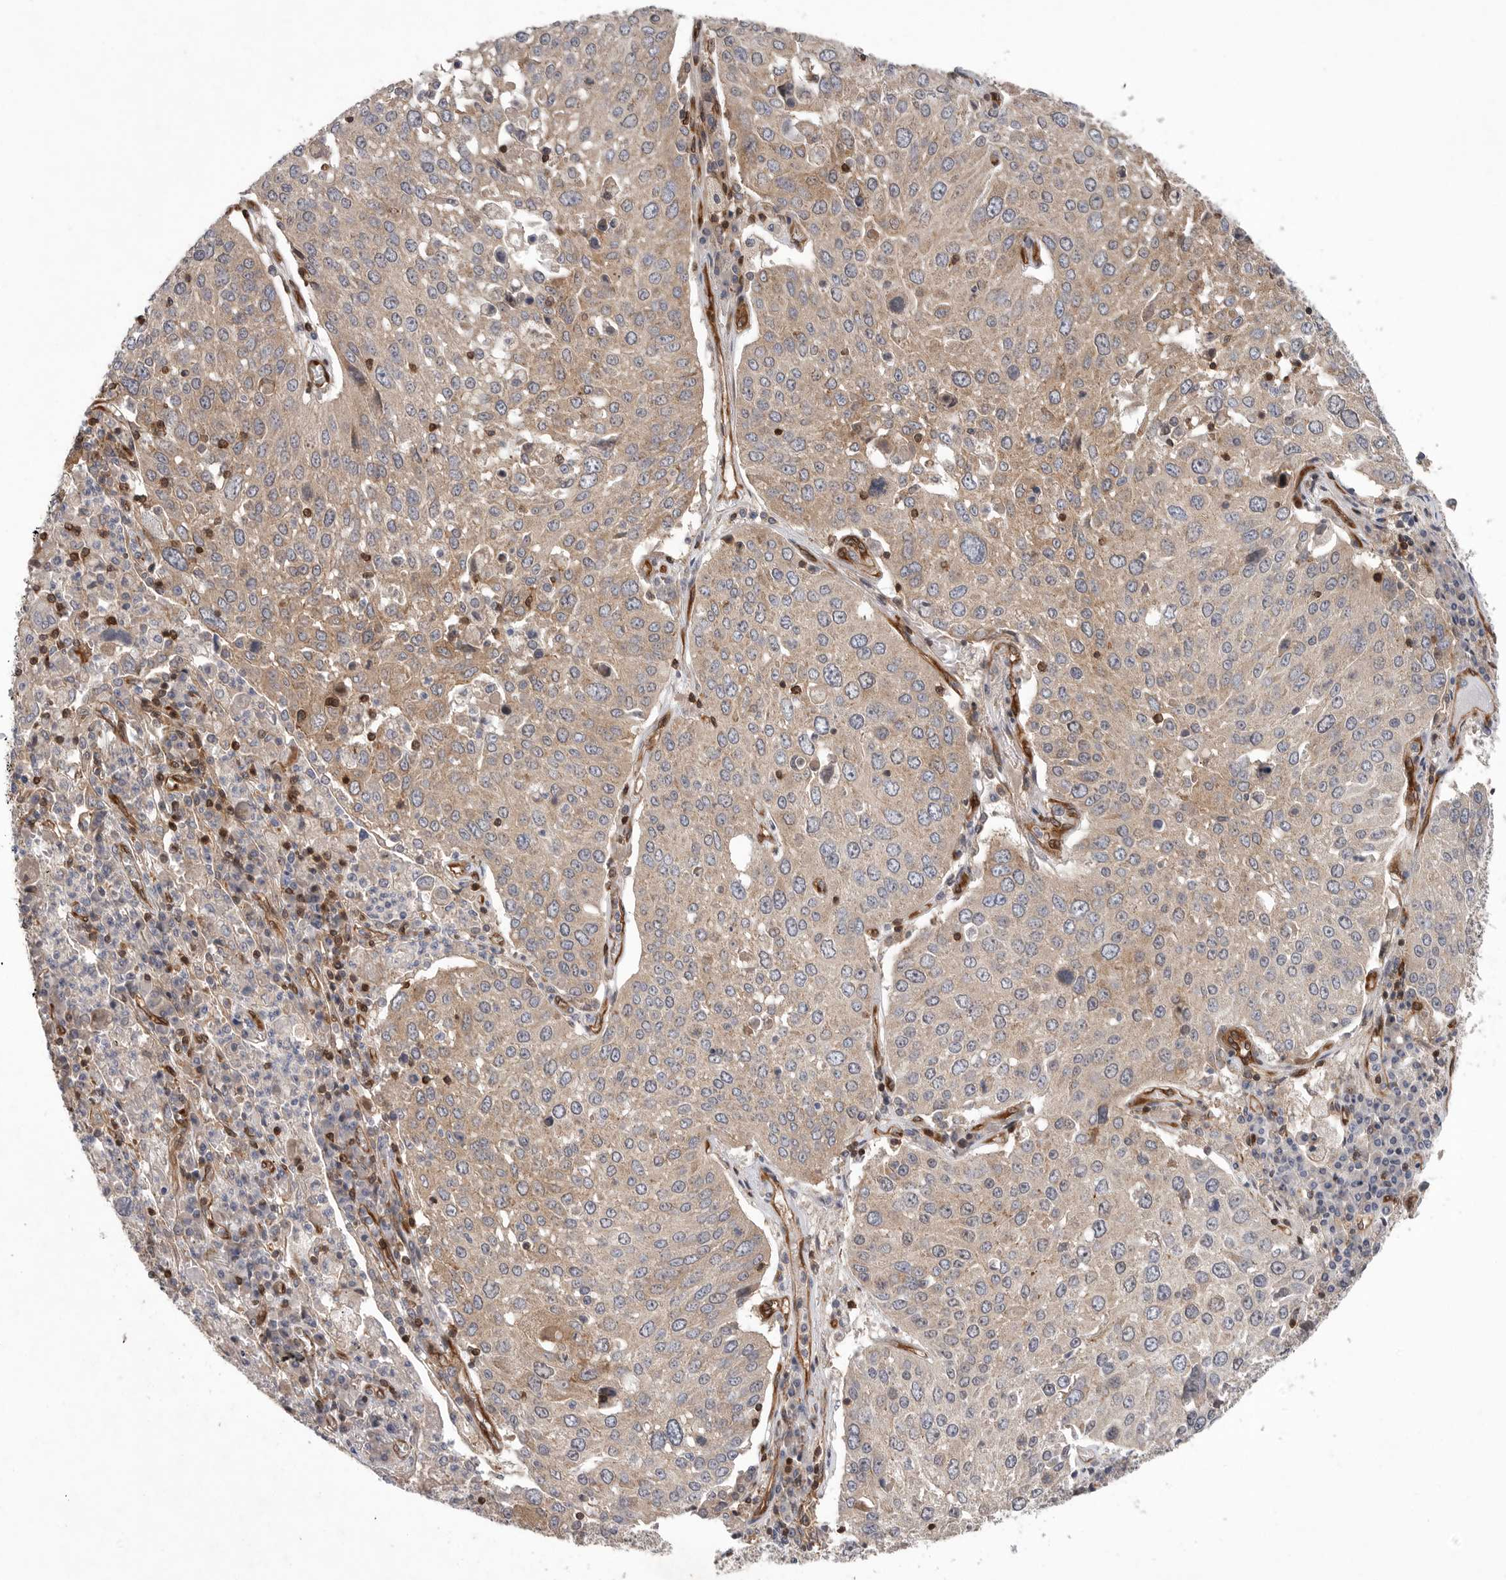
{"staining": {"intensity": "weak", "quantity": ">75%", "location": "cytoplasmic/membranous"}, "tissue": "lung cancer", "cell_type": "Tumor cells", "image_type": "cancer", "snomed": [{"axis": "morphology", "description": "Squamous cell carcinoma, NOS"}, {"axis": "topography", "description": "Lung"}], "caption": "About >75% of tumor cells in lung cancer display weak cytoplasmic/membranous protein staining as visualized by brown immunohistochemical staining.", "gene": "PRKCH", "patient": {"sex": "male", "age": 65}}